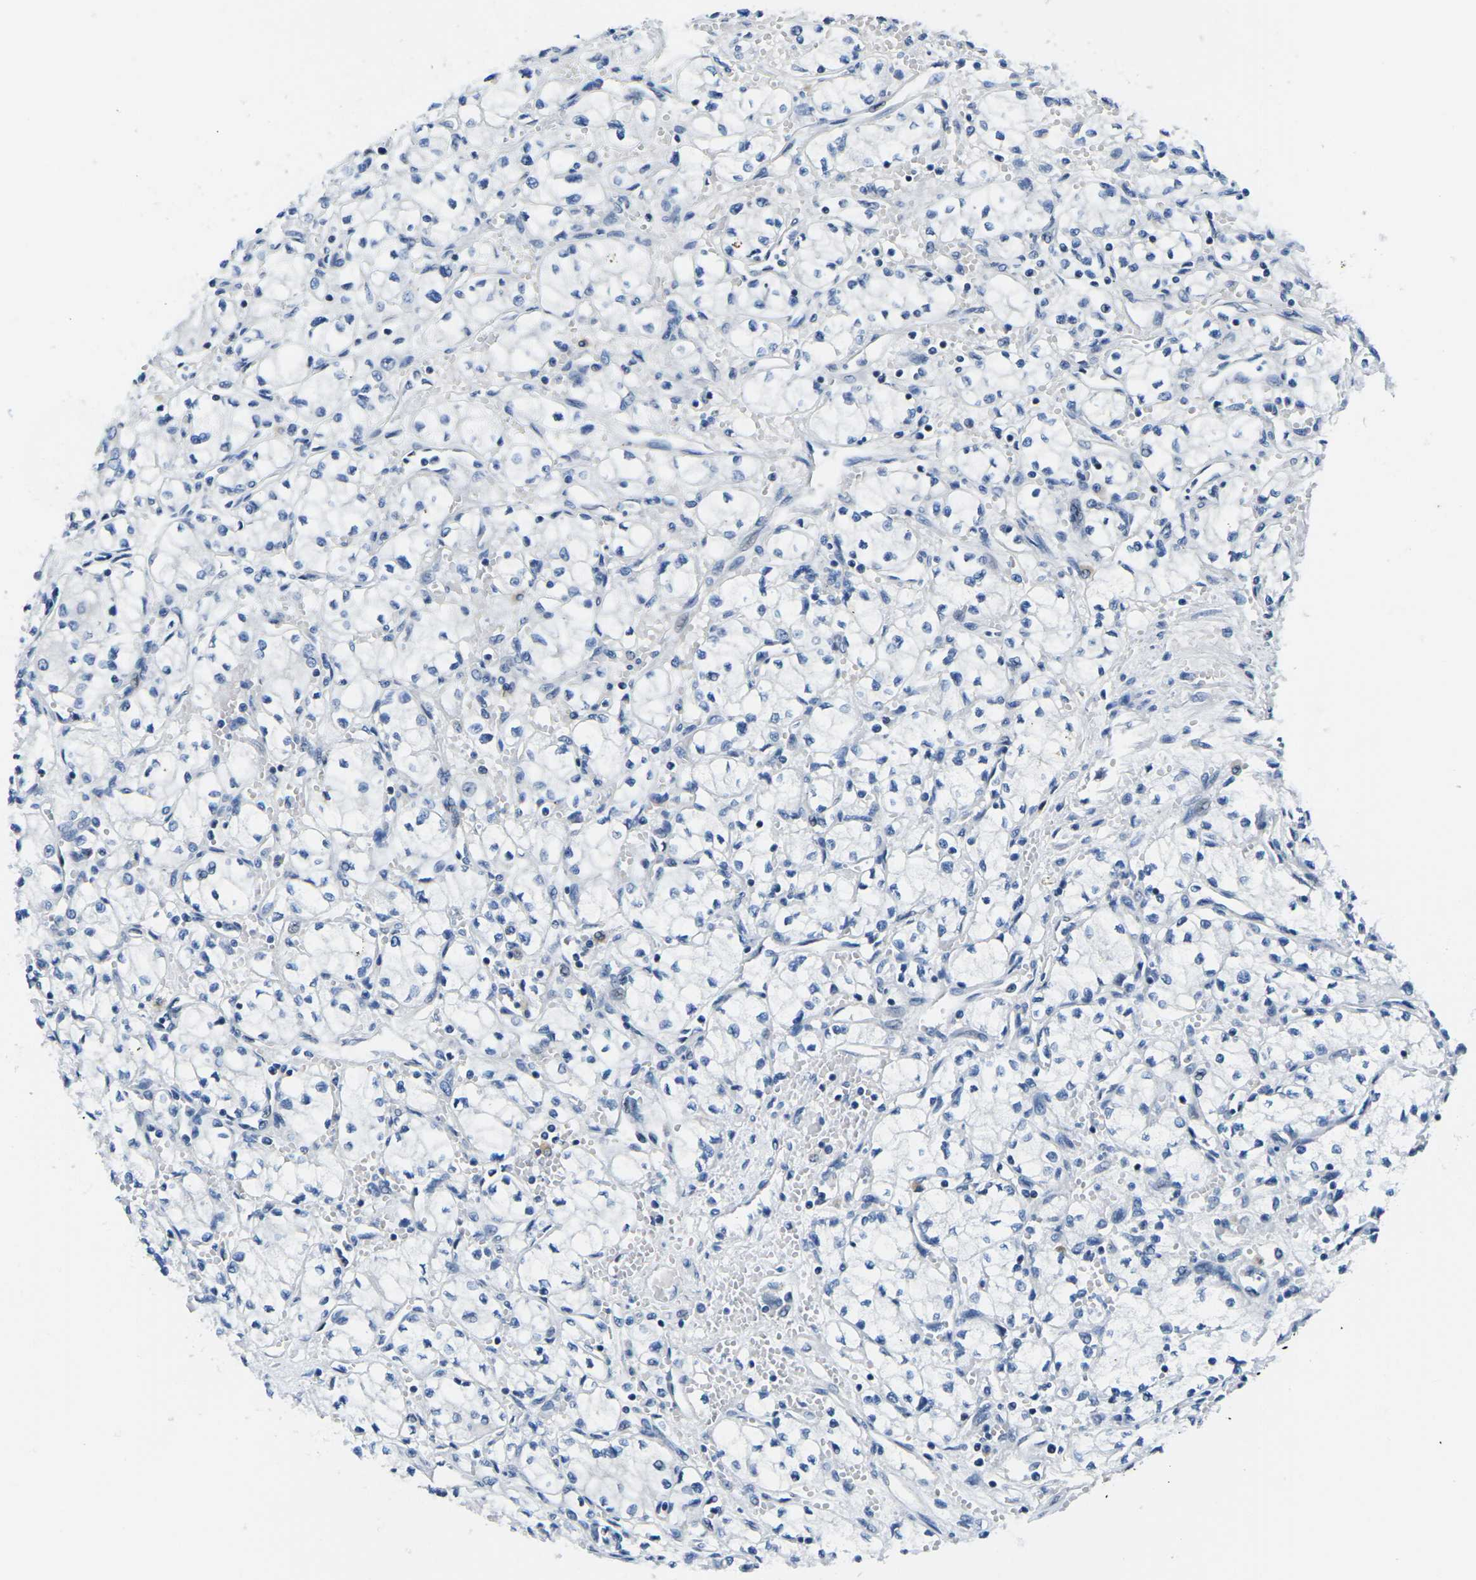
{"staining": {"intensity": "negative", "quantity": "none", "location": "none"}, "tissue": "renal cancer", "cell_type": "Tumor cells", "image_type": "cancer", "snomed": [{"axis": "morphology", "description": "Normal tissue, NOS"}, {"axis": "morphology", "description": "Adenocarcinoma, NOS"}, {"axis": "topography", "description": "Kidney"}], "caption": "This is an IHC photomicrograph of adenocarcinoma (renal). There is no expression in tumor cells.", "gene": "PRPF8", "patient": {"sex": "male", "age": 59}}